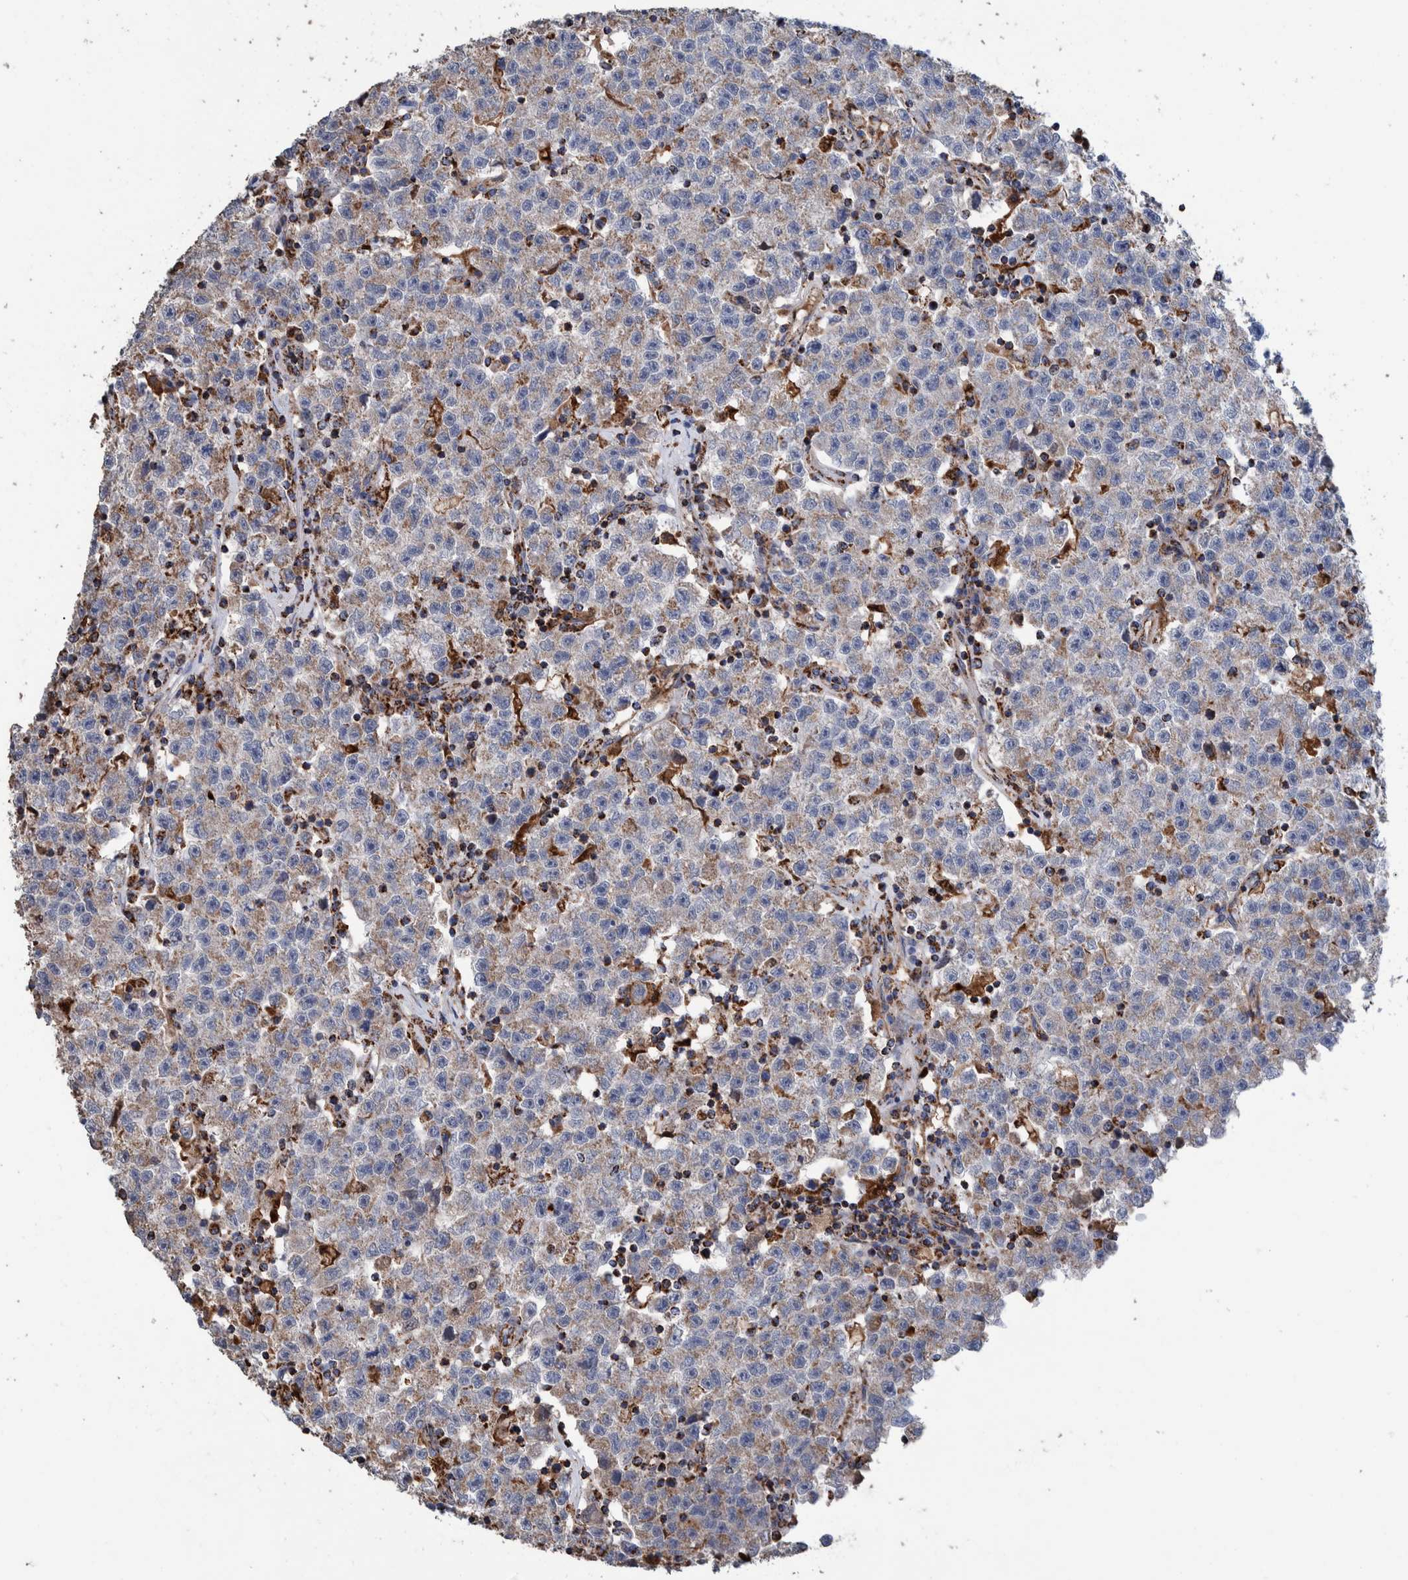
{"staining": {"intensity": "weak", "quantity": "<25%", "location": "cytoplasmic/membranous"}, "tissue": "testis cancer", "cell_type": "Tumor cells", "image_type": "cancer", "snomed": [{"axis": "morphology", "description": "Seminoma, NOS"}, {"axis": "topography", "description": "Testis"}], "caption": "The photomicrograph exhibits no staining of tumor cells in seminoma (testis).", "gene": "DECR1", "patient": {"sex": "male", "age": 22}}